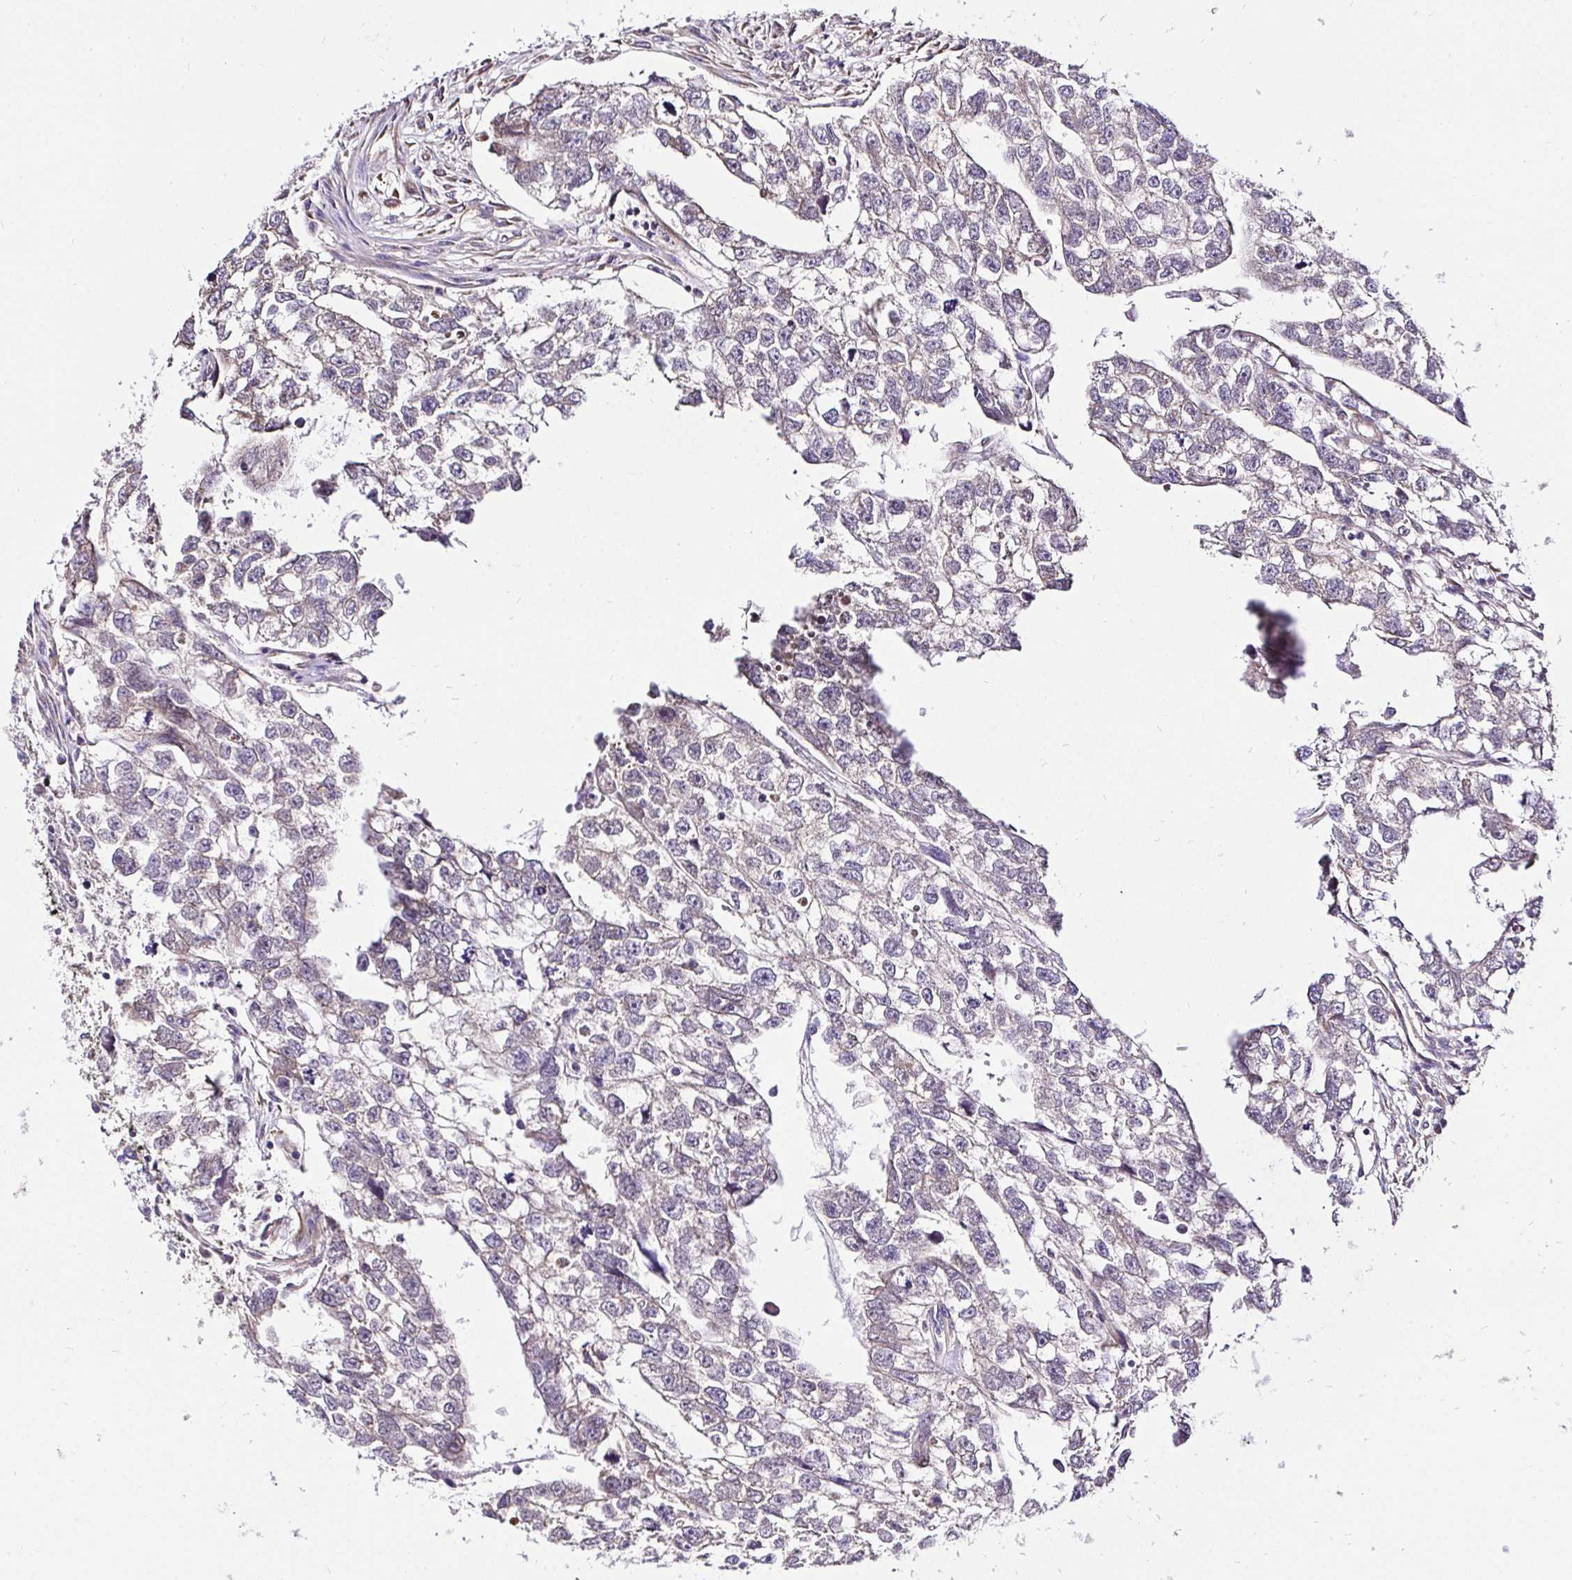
{"staining": {"intensity": "negative", "quantity": "none", "location": "none"}, "tissue": "testis cancer", "cell_type": "Tumor cells", "image_type": "cancer", "snomed": [{"axis": "morphology", "description": "Carcinoma, Embryonal, NOS"}, {"axis": "morphology", "description": "Teratoma, malignant, NOS"}, {"axis": "topography", "description": "Testis"}], "caption": "Embryonal carcinoma (testis) was stained to show a protein in brown. There is no significant positivity in tumor cells.", "gene": "CCDC122", "patient": {"sex": "male", "age": 44}}